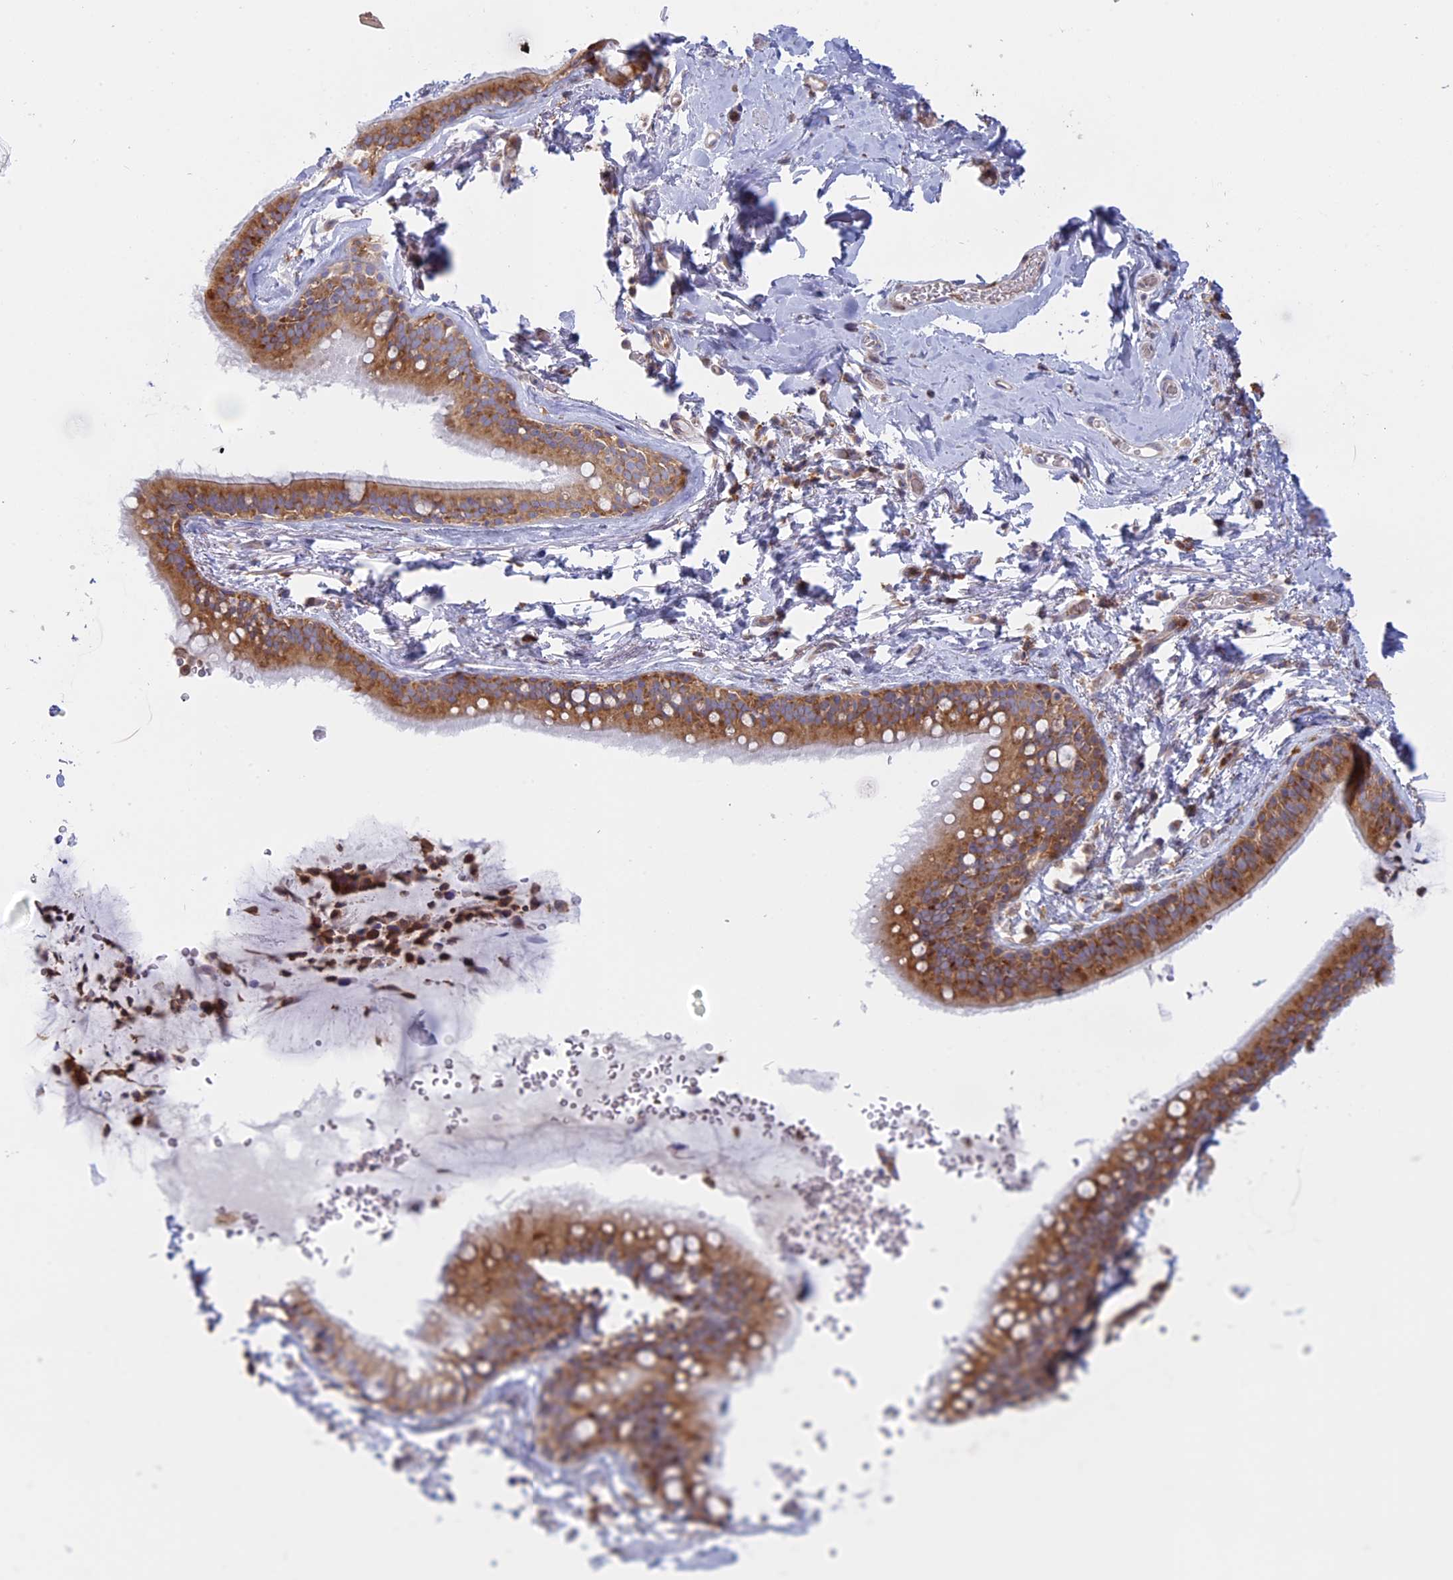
{"staining": {"intensity": "negative", "quantity": "none", "location": "none"}, "tissue": "adipose tissue", "cell_type": "Adipocytes", "image_type": "normal", "snomed": [{"axis": "morphology", "description": "Normal tissue, NOS"}, {"axis": "topography", "description": "Lymph node"}, {"axis": "topography", "description": "Bronchus"}], "caption": "High magnification brightfield microscopy of benign adipose tissue stained with DAB (3,3'-diaminobenzidine) (brown) and counterstained with hematoxylin (blue): adipocytes show no significant staining.", "gene": "GMIP", "patient": {"sex": "male", "age": 63}}